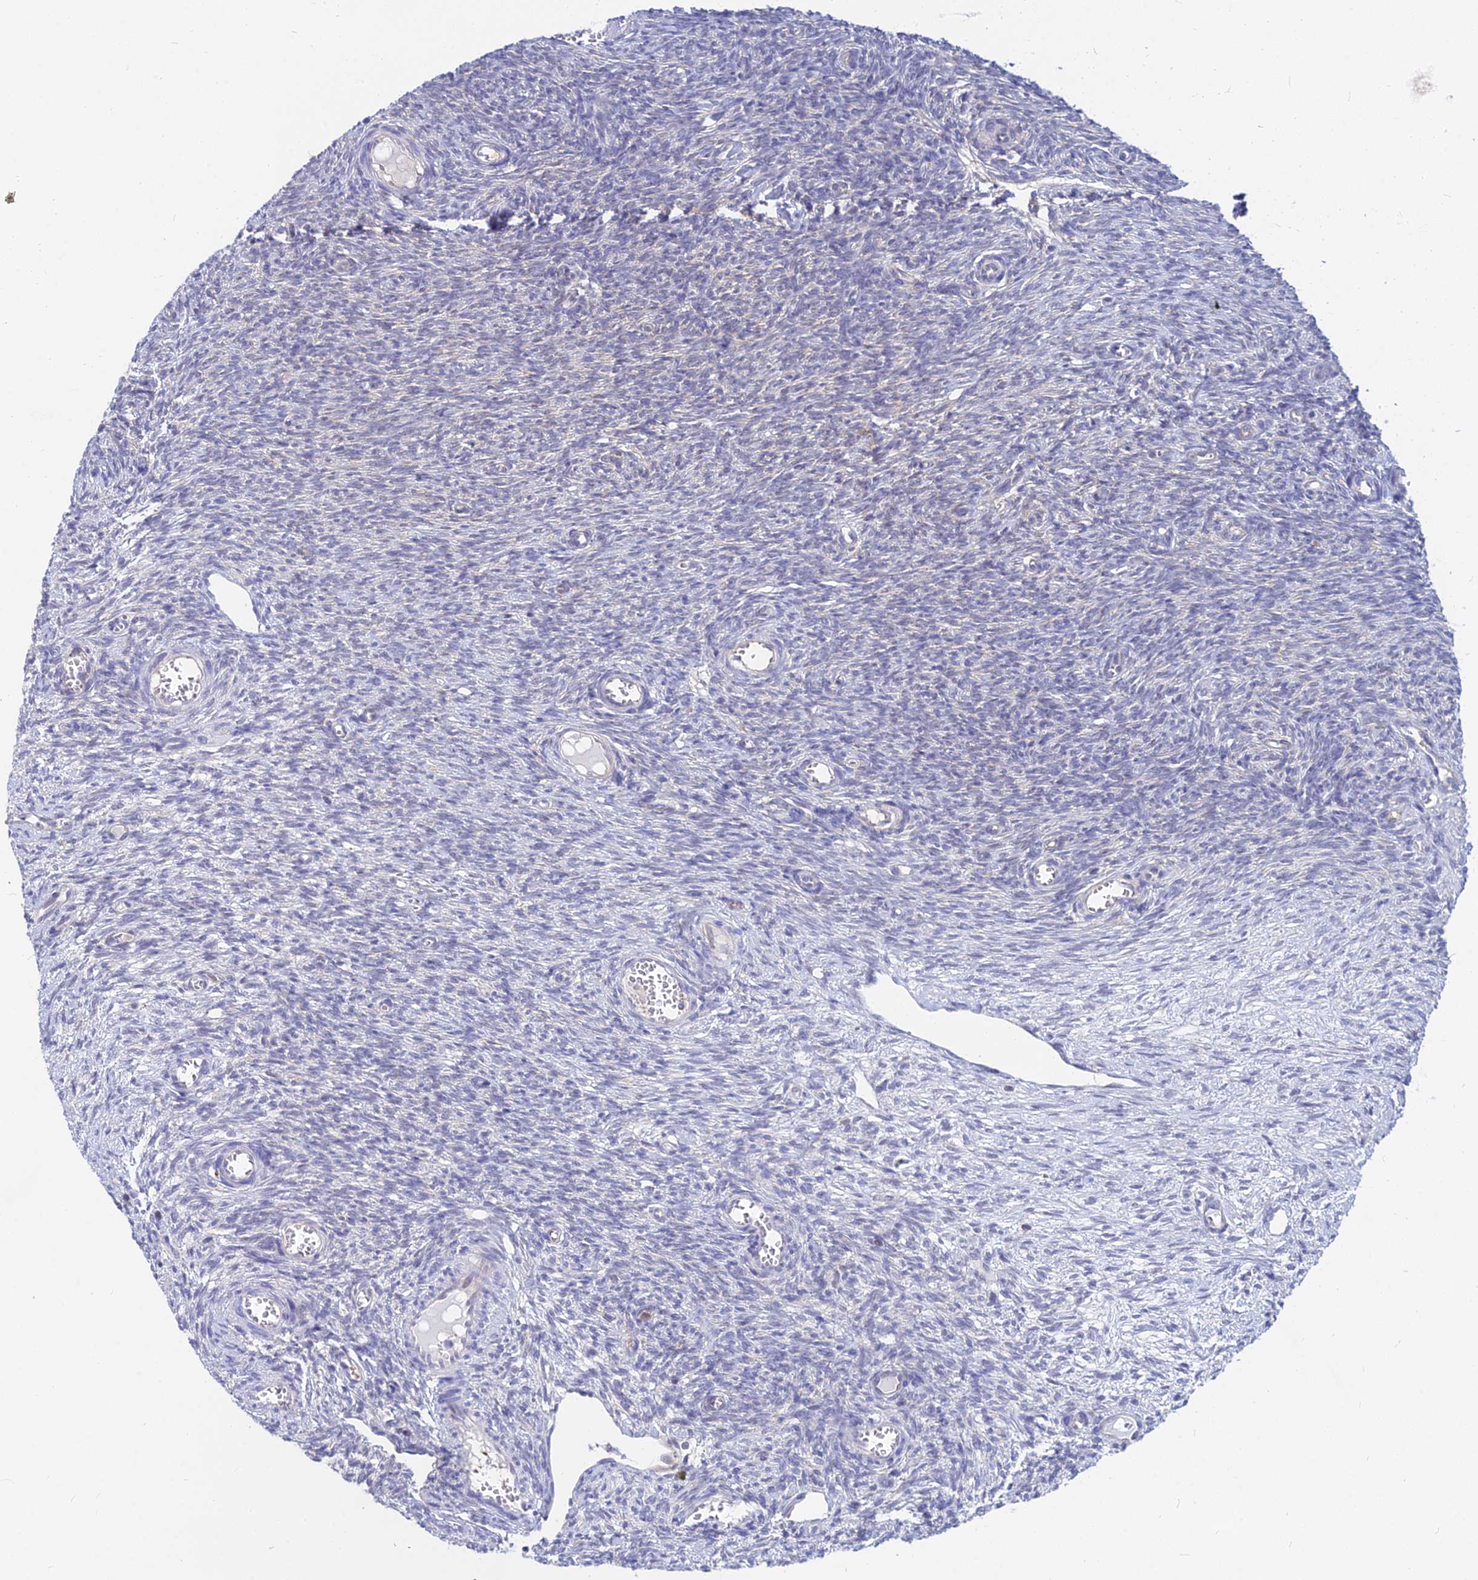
{"staining": {"intensity": "negative", "quantity": "none", "location": "none"}, "tissue": "ovary", "cell_type": "Ovarian stroma cells", "image_type": "normal", "snomed": [{"axis": "morphology", "description": "Normal tissue, NOS"}, {"axis": "topography", "description": "Ovary"}], "caption": "High power microscopy image of an immunohistochemistry photomicrograph of normal ovary, revealing no significant positivity in ovarian stroma cells. The staining is performed using DAB (3,3'-diaminobenzidine) brown chromogen with nuclei counter-stained in using hematoxylin.", "gene": "B3GALT4", "patient": {"sex": "female", "age": 44}}